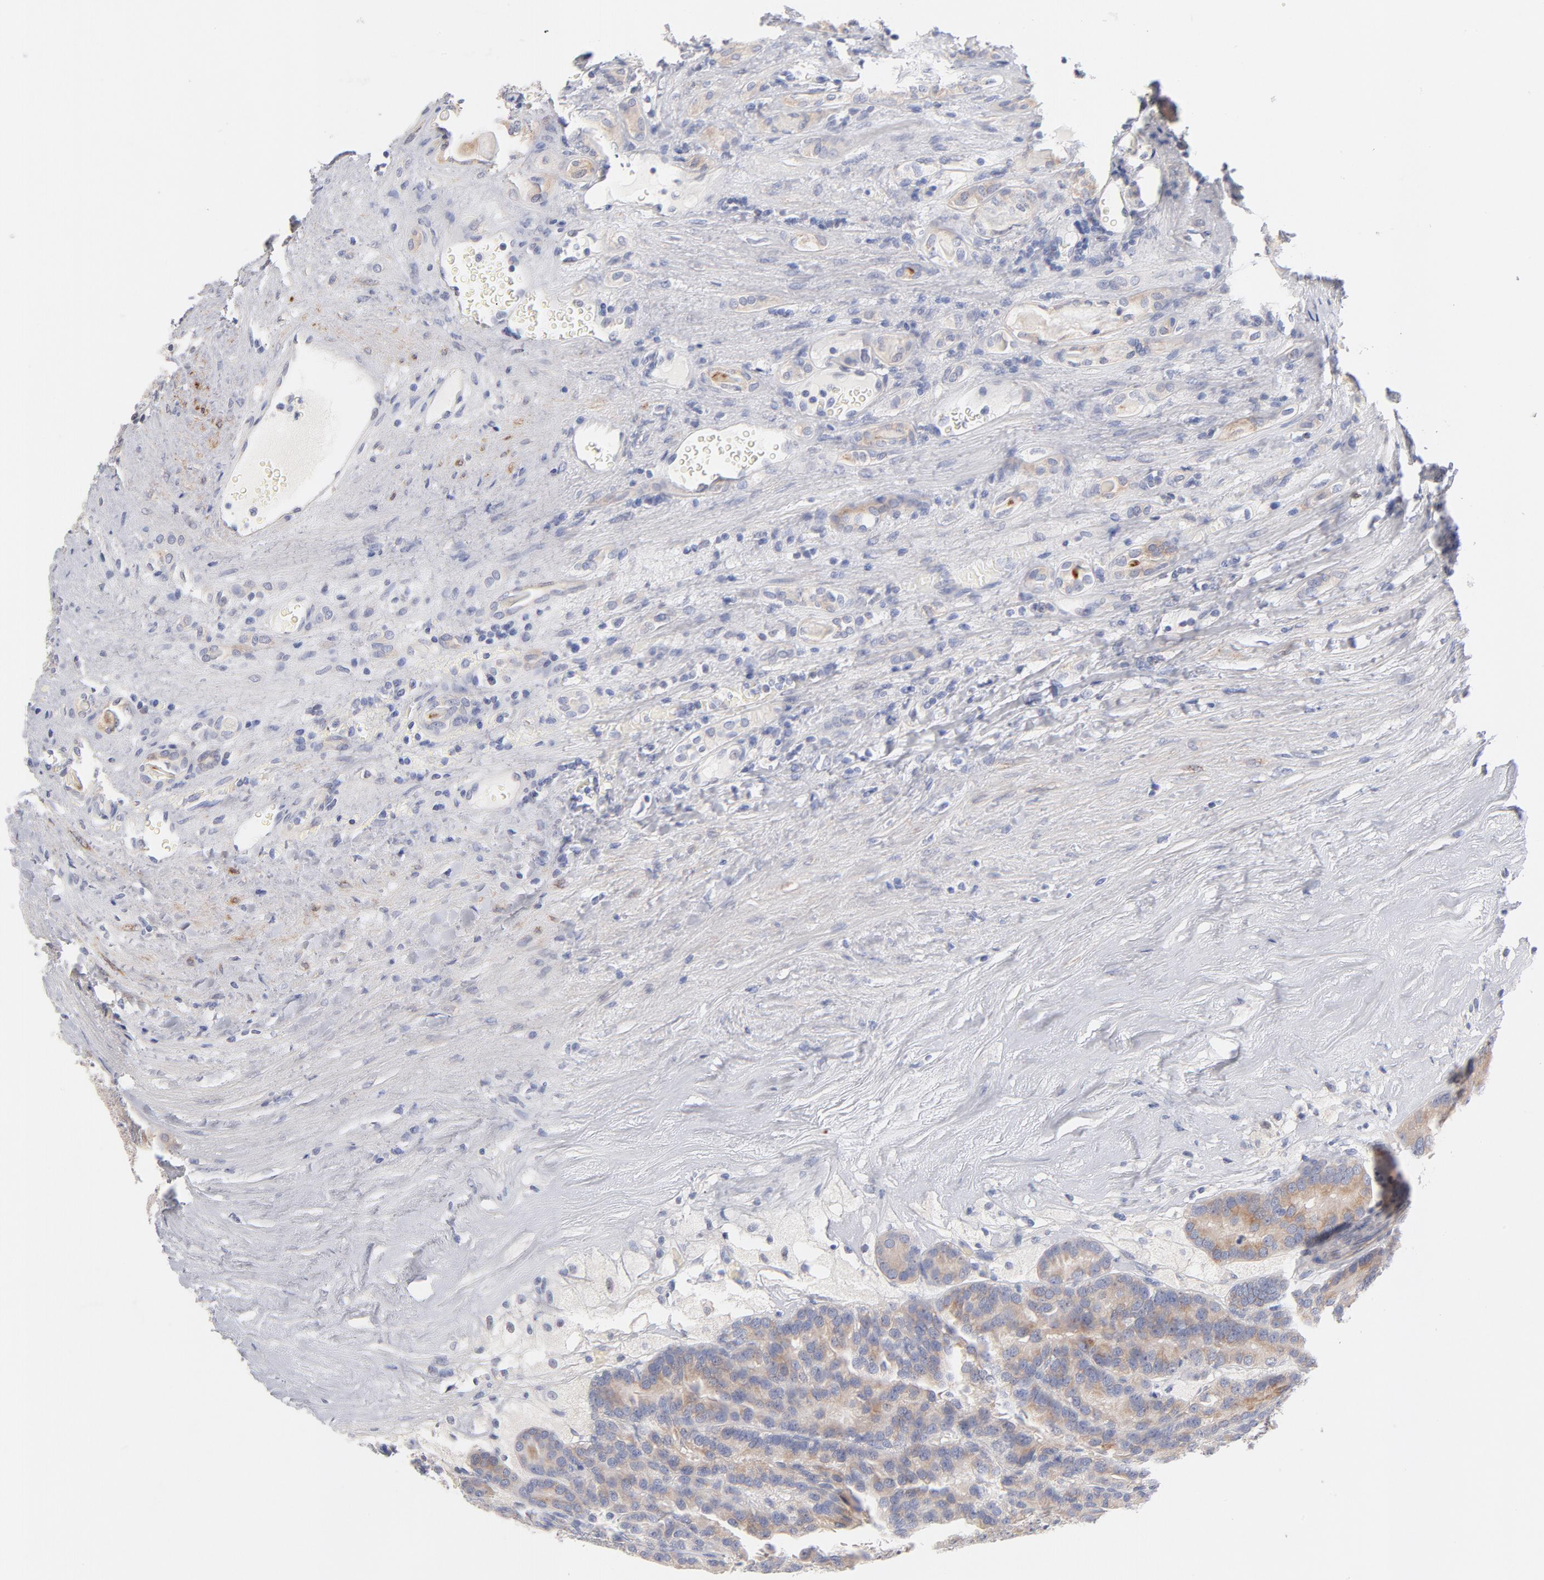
{"staining": {"intensity": "moderate", "quantity": ">75%", "location": "cytoplasmic/membranous"}, "tissue": "renal cancer", "cell_type": "Tumor cells", "image_type": "cancer", "snomed": [{"axis": "morphology", "description": "Adenocarcinoma, NOS"}, {"axis": "topography", "description": "Kidney"}], "caption": "The immunohistochemical stain shows moderate cytoplasmic/membranous staining in tumor cells of renal adenocarcinoma tissue.", "gene": "MID1", "patient": {"sex": "male", "age": 46}}